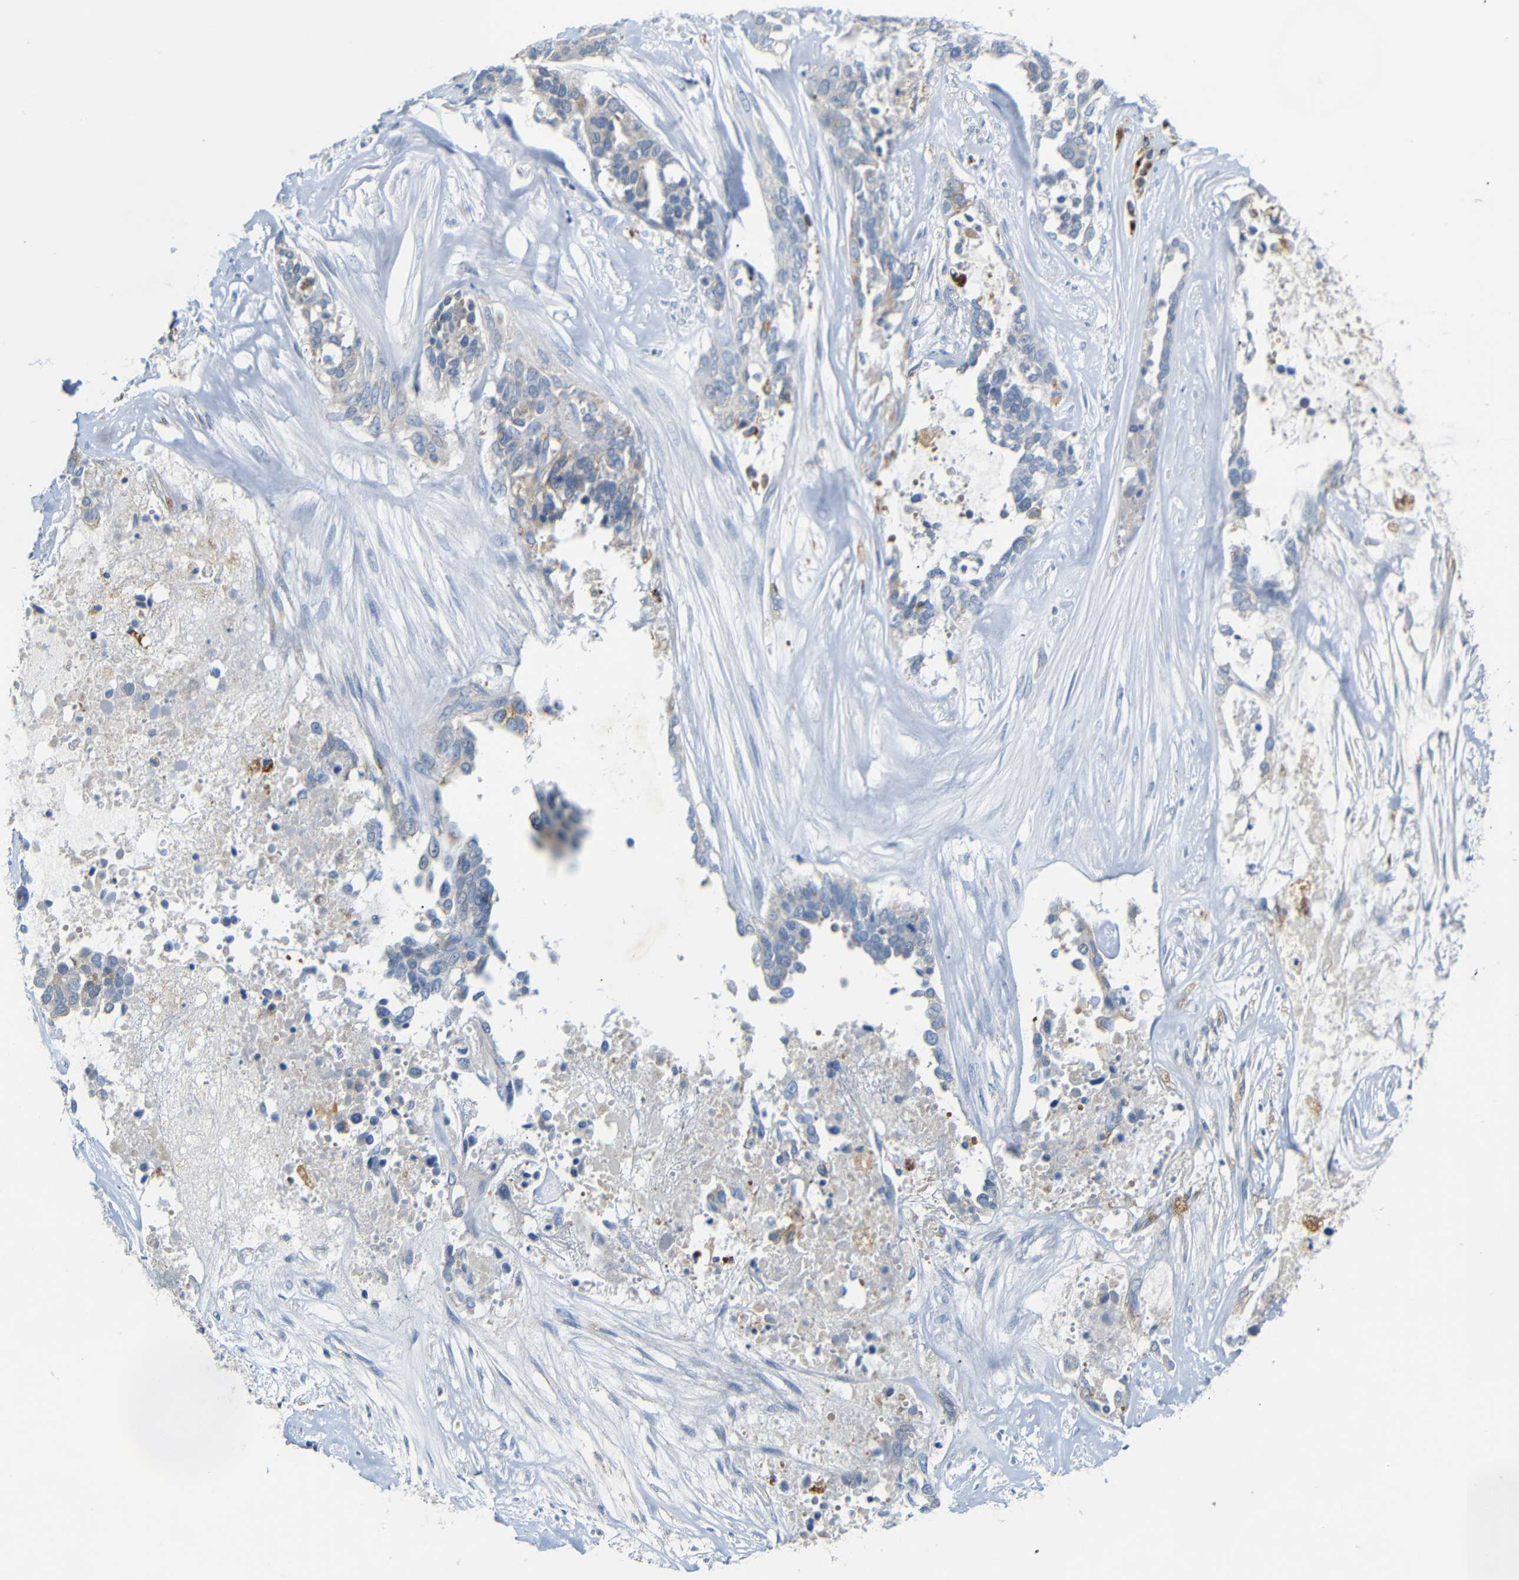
{"staining": {"intensity": "weak", "quantity": "<25%", "location": "cytoplasmic/membranous"}, "tissue": "ovarian cancer", "cell_type": "Tumor cells", "image_type": "cancer", "snomed": [{"axis": "morphology", "description": "Cystadenocarcinoma, serous, NOS"}, {"axis": "topography", "description": "Ovary"}], "caption": "DAB immunohistochemical staining of ovarian cancer shows no significant staining in tumor cells.", "gene": "FCRL1", "patient": {"sex": "female", "age": 44}}